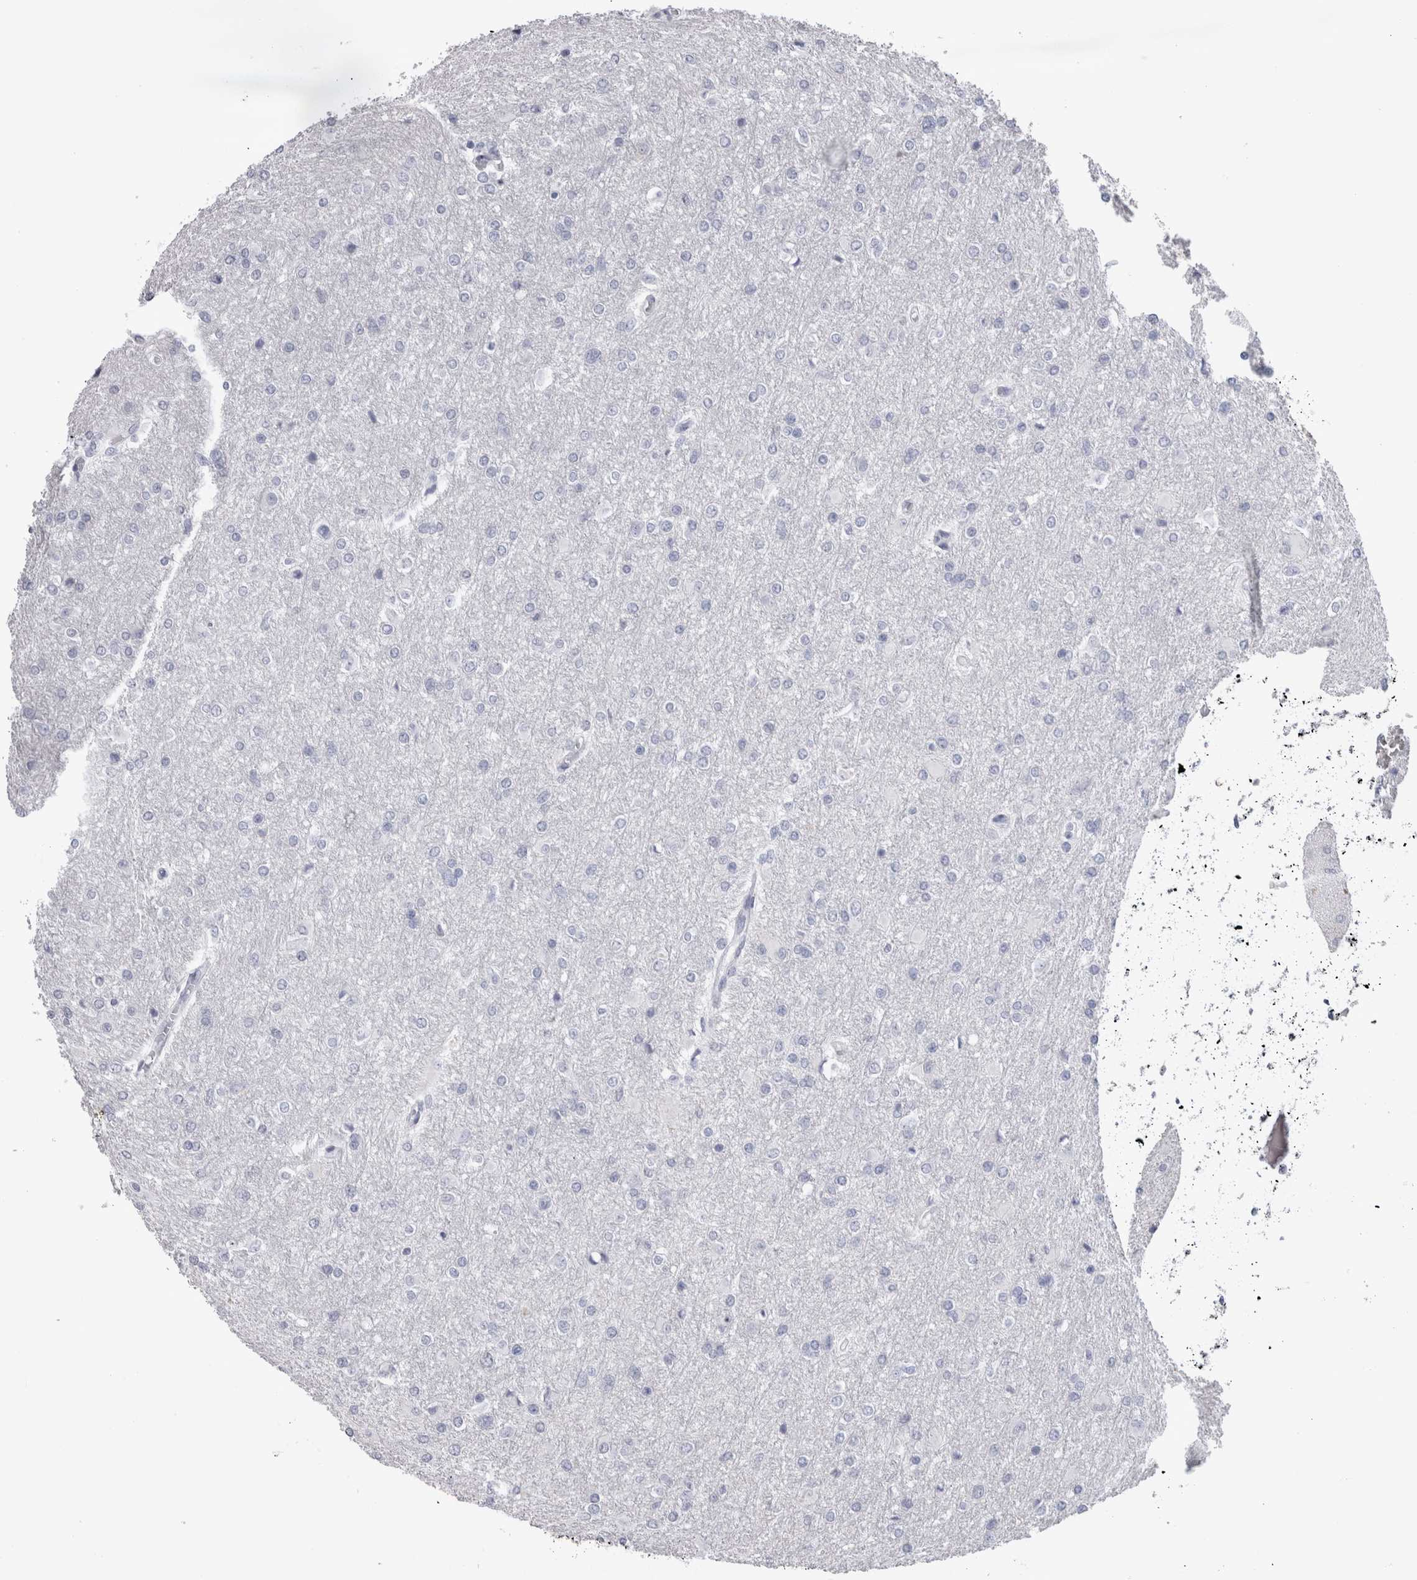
{"staining": {"intensity": "negative", "quantity": "none", "location": "none"}, "tissue": "glioma", "cell_type": "Tumor cells", "image_type": "cancer", "snomed": [{"axis": "morphology", "description": "Glioma, malignant, High grade"}, {"axis": "topography", "description": "Cerebral cortex"}], "caption": "Malignant glioma (high-grade) was stained to show a protein in brown. There is no significant staining in tumor cells. The staining is performed using DAB brown chromogen with nuclei counter-stained in using hematoxylin.", "gene": "ADAM2", "patient": {"sex": "female", "age": 36}}